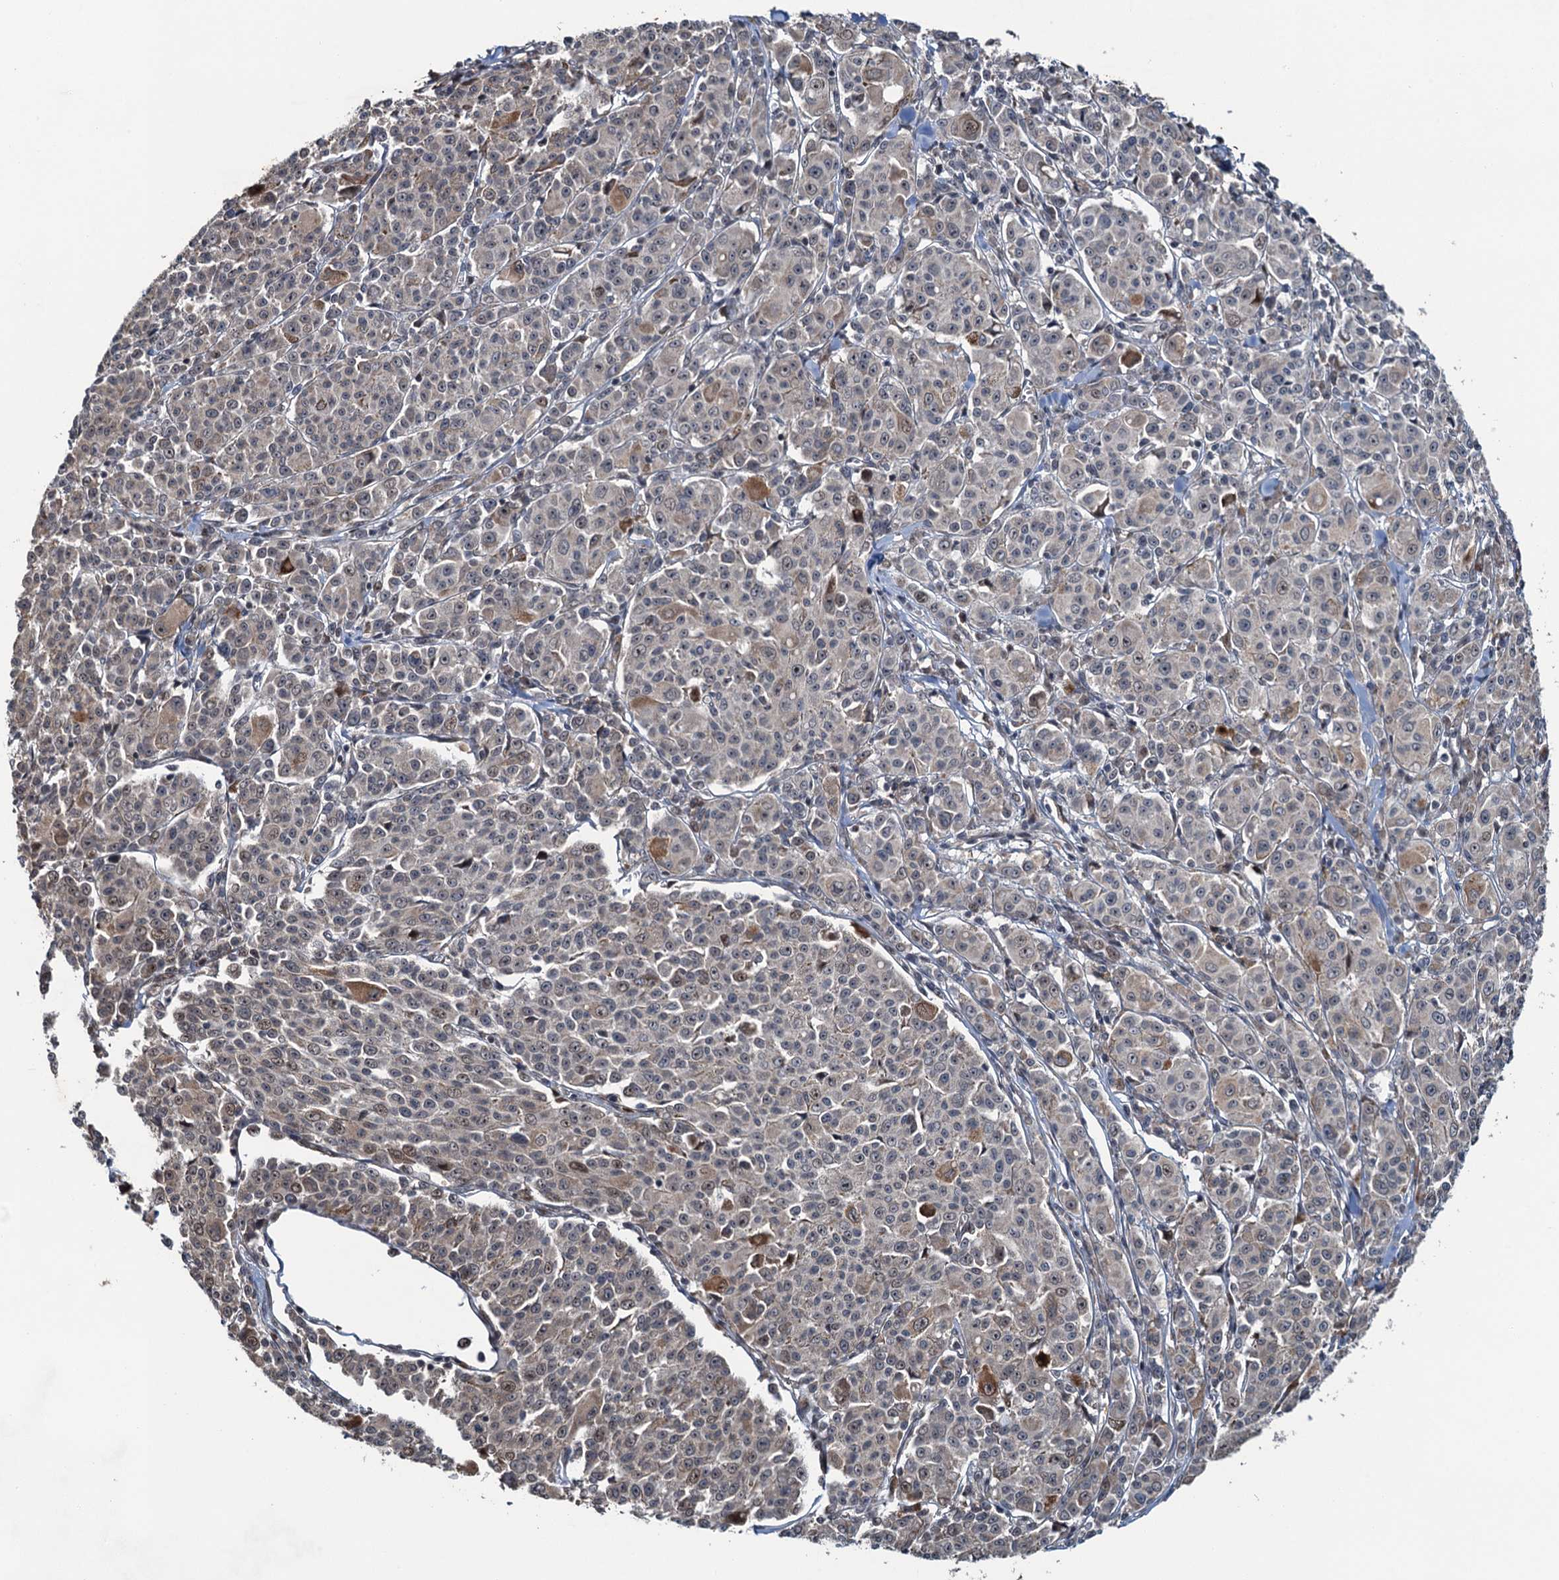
{"staining": {"intensity": "weak", "quantity": "<25%", "location": "nuclear"}, "tissue": "melanoma", "cell_type": "Tumor cells", "image_type": "cancer", "snomed": [{"axis": "morphology", "description": "Malignant melanoma, NOS"}, {"axis": "topography", "description": "Skin"}], "caption": "This is an IHC micrograph of malignant melanoma. There is no staining in tumor cells.", "gene": "WHAMM", "patient": {"sex": "female", "age": 52}}